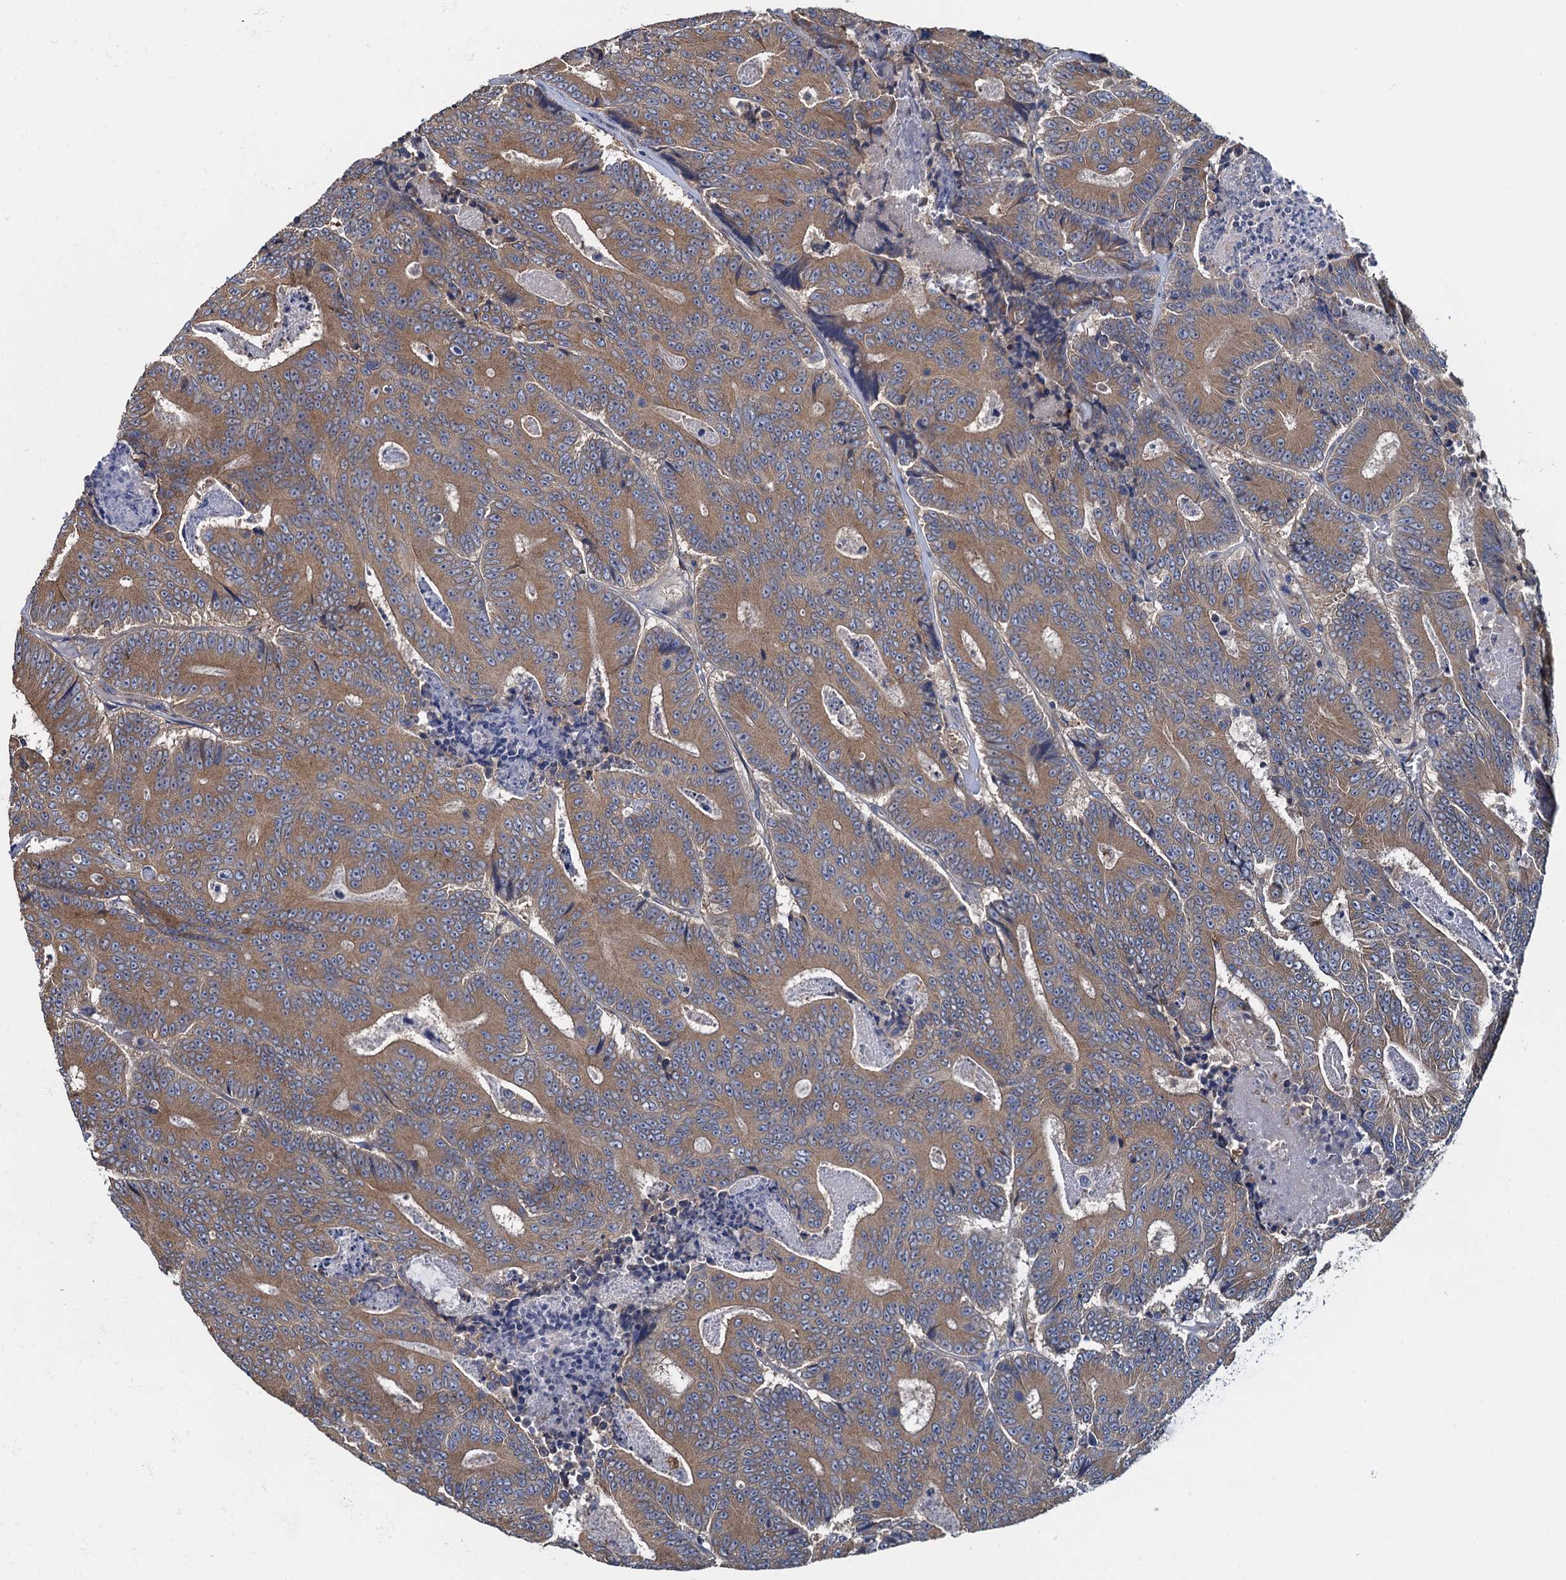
{"staining": {"intensity": "moderate", "quantity": ">75%", "location": "cytoplasmic/membranous"}, "tissue": "colorectal cancer", "cell_type": "Tumor cells", "image_type": "cancer", "snomed": [{"axis": "morphology", "description": "Adenocarcinoma, NOS"}, {"axis": "topography", "description": "Colon"}], "caption": "Immunohistochemical staining of human colorectal cancer (adenocarcinoma) reveals medium levels of moderate cytoplasmic/membranous protein expression in about >75% of tumor cells.", "gene": "ADCY9", "patient": {"sex": "male", "age": 83}}